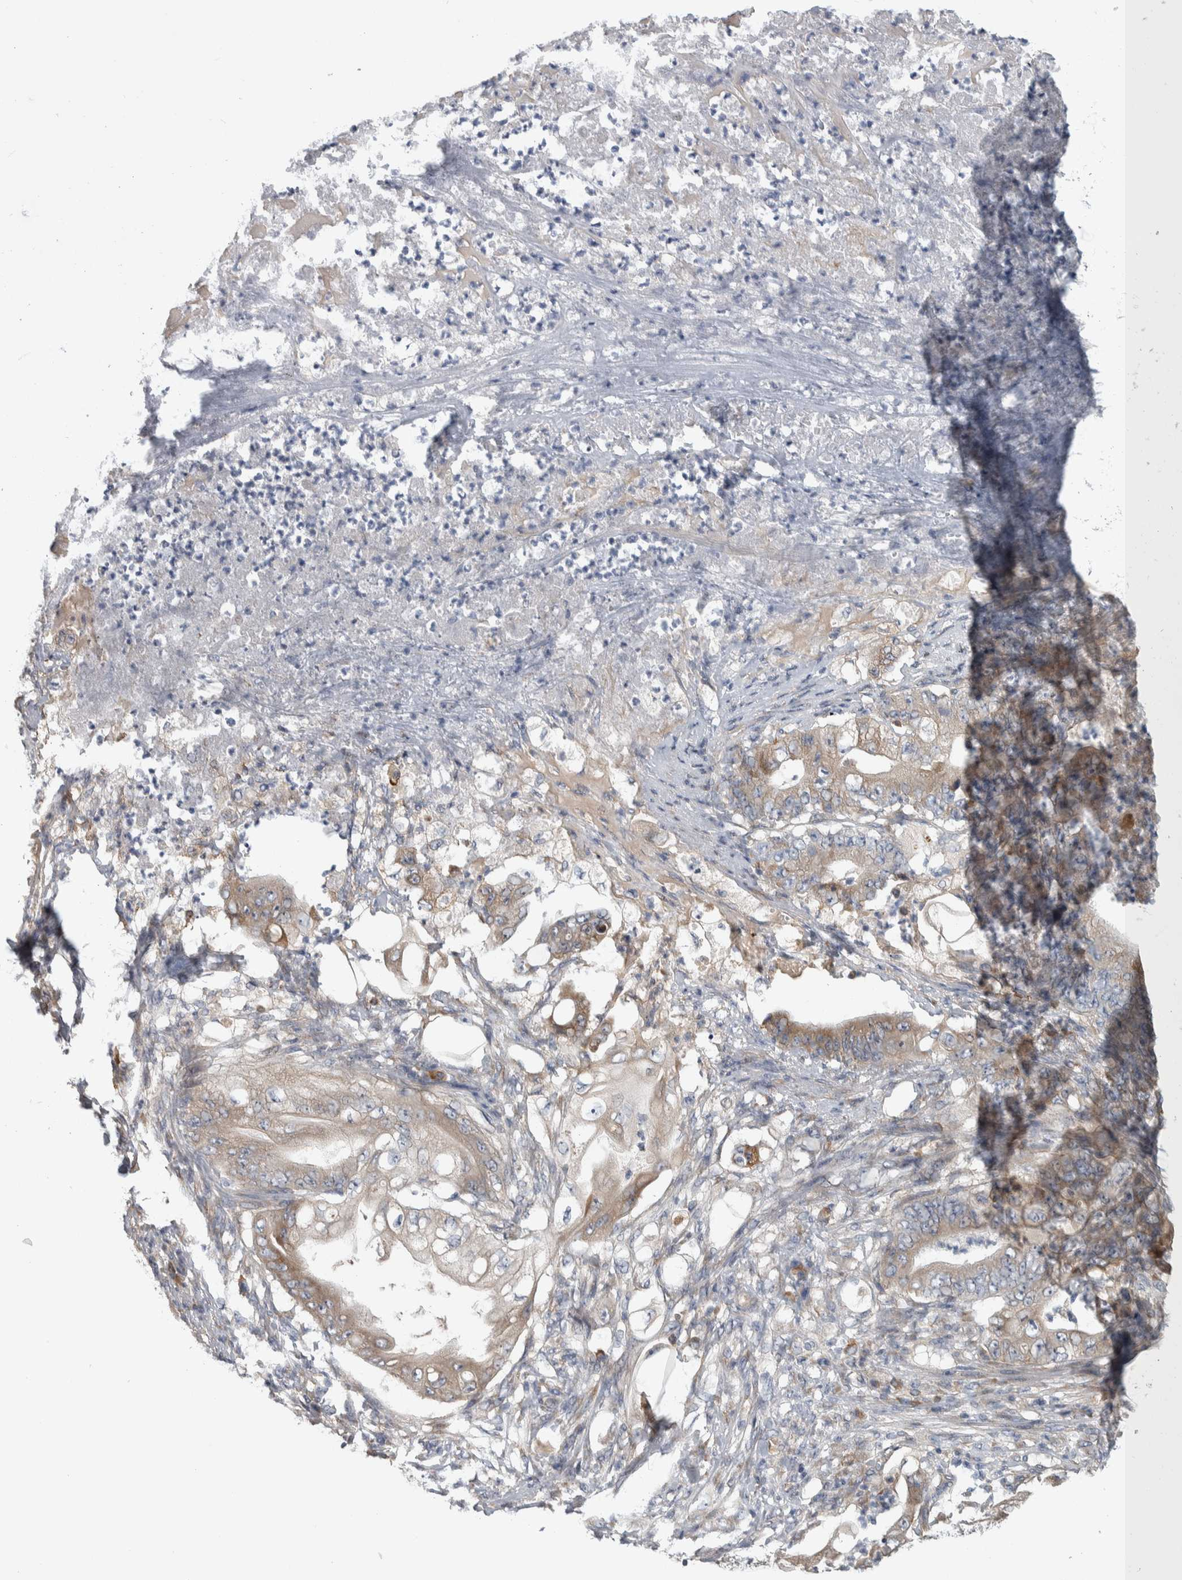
{"staining": {"intensity": "weak", "quantity": ">75%", "location": "cytoplasmic/membranous"}, "tissue": "stomach cancer", "cell_type": "Tumor cells", "image_type": "cancer", "snomed": [{"axis": "morphology", "description": "Adenocarcinoma, NOS"}, {"axis": "topography", "description": "Stomach"}], "caption": "Tumor cells show low levels of weak cytoplasmic/membranous staining in approximately >75% of cells in stomach cancer.", "gene": "IBTK", "patient": {"sex": "female", "age": 73}}